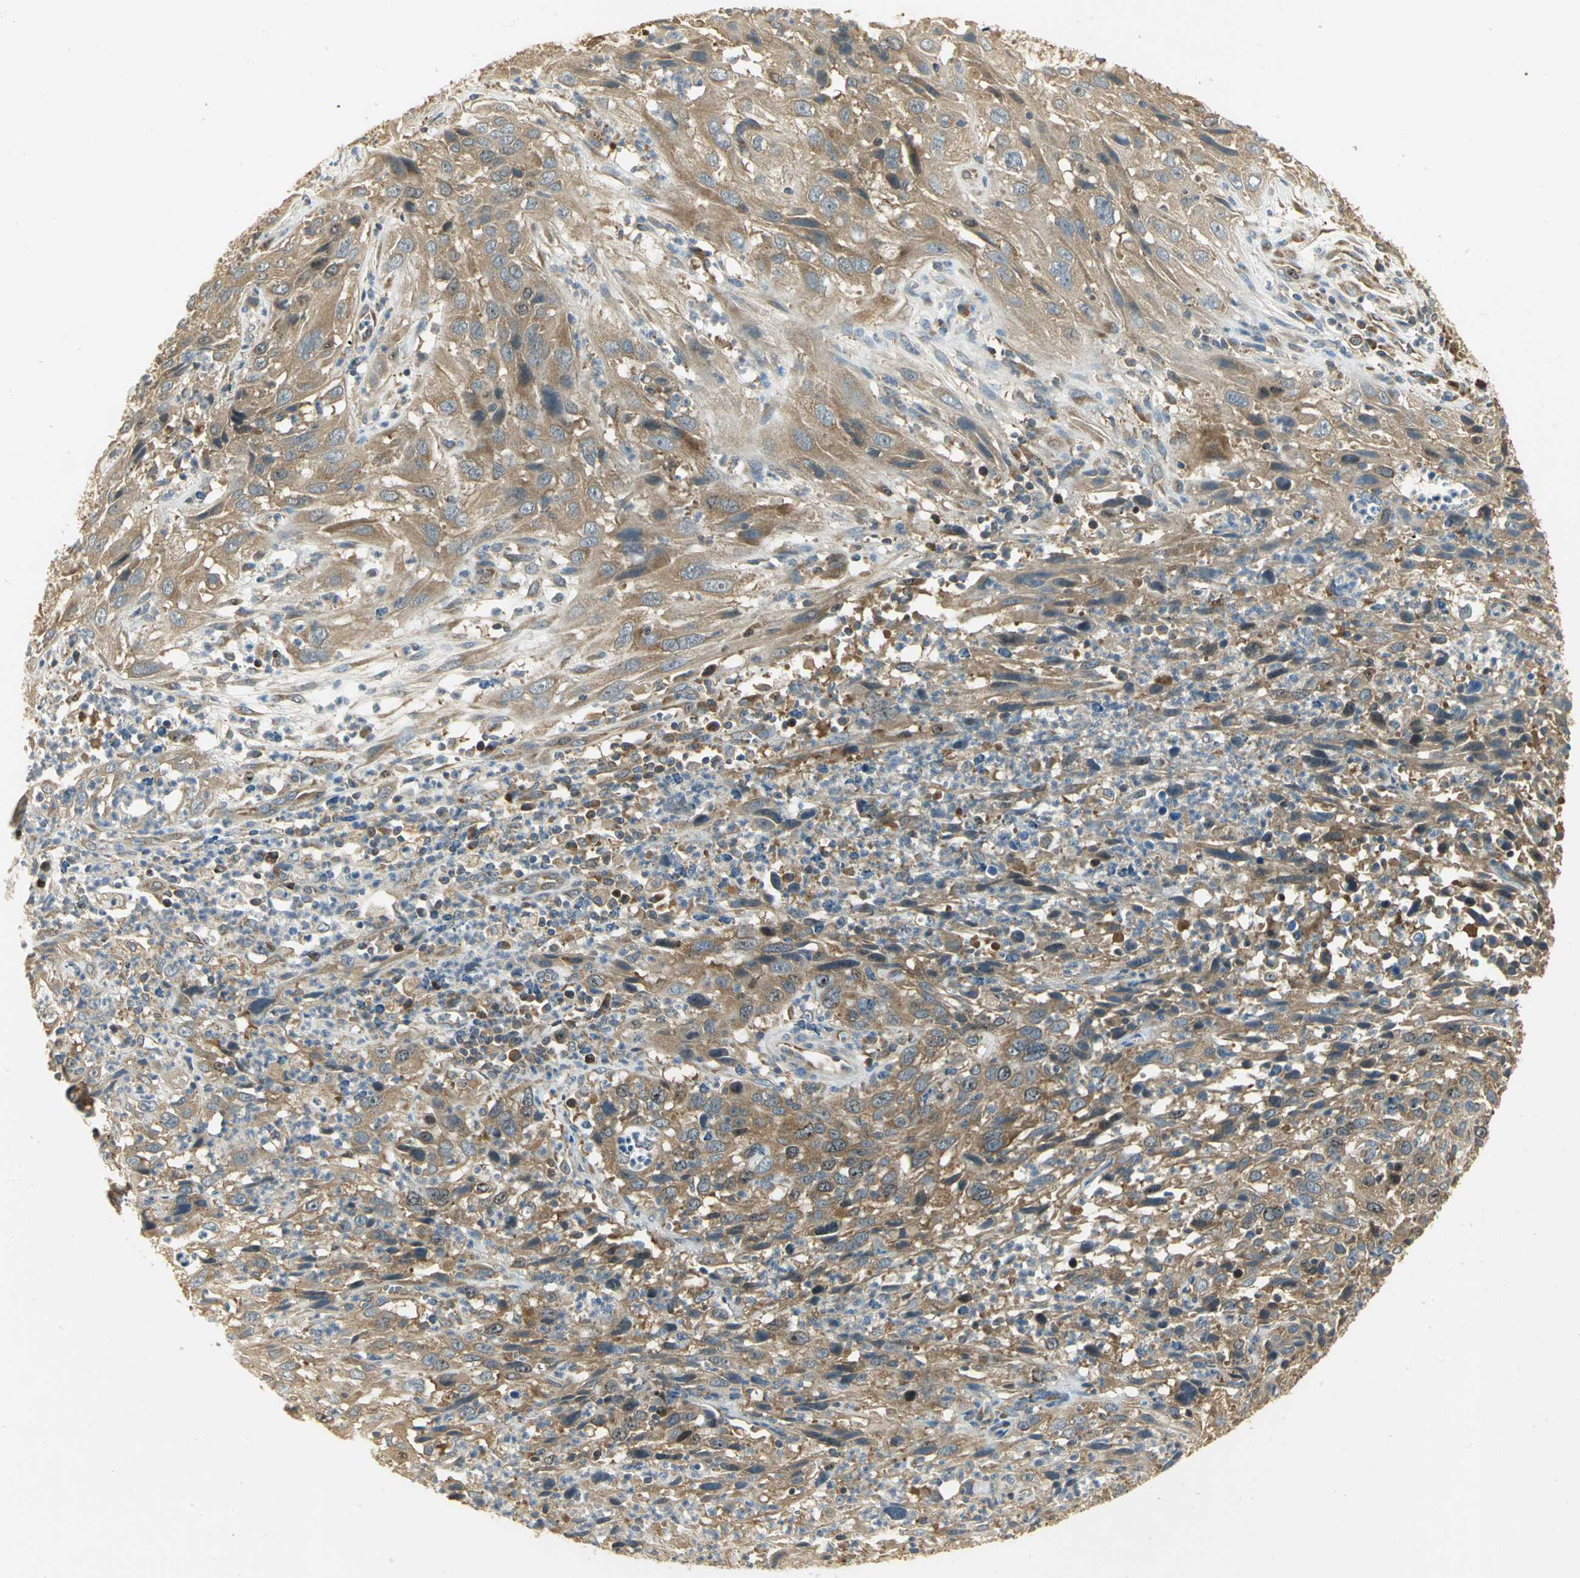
{"staining": {"intensity": "moderate", "quantity": ">75%", "location": "cytoplasmic/membranous"}, "tissue": "cervical cancer", "cell_type": "Tumor cells", "image_type": "cancer", "snomed": [{"axis": "morphology", "description": "Squamous cell carcinoma, NOS"}, {"axis": "topography", "description": "Cervix"}], "caption": "Immunohistochemical staining of human cervical cancer reveals medium levels of moderate cytoplasmic/membranous expression in about >75% of tumor cells.", "gene": "RARS1", "patient": {"sex": "female", "age": 32}}